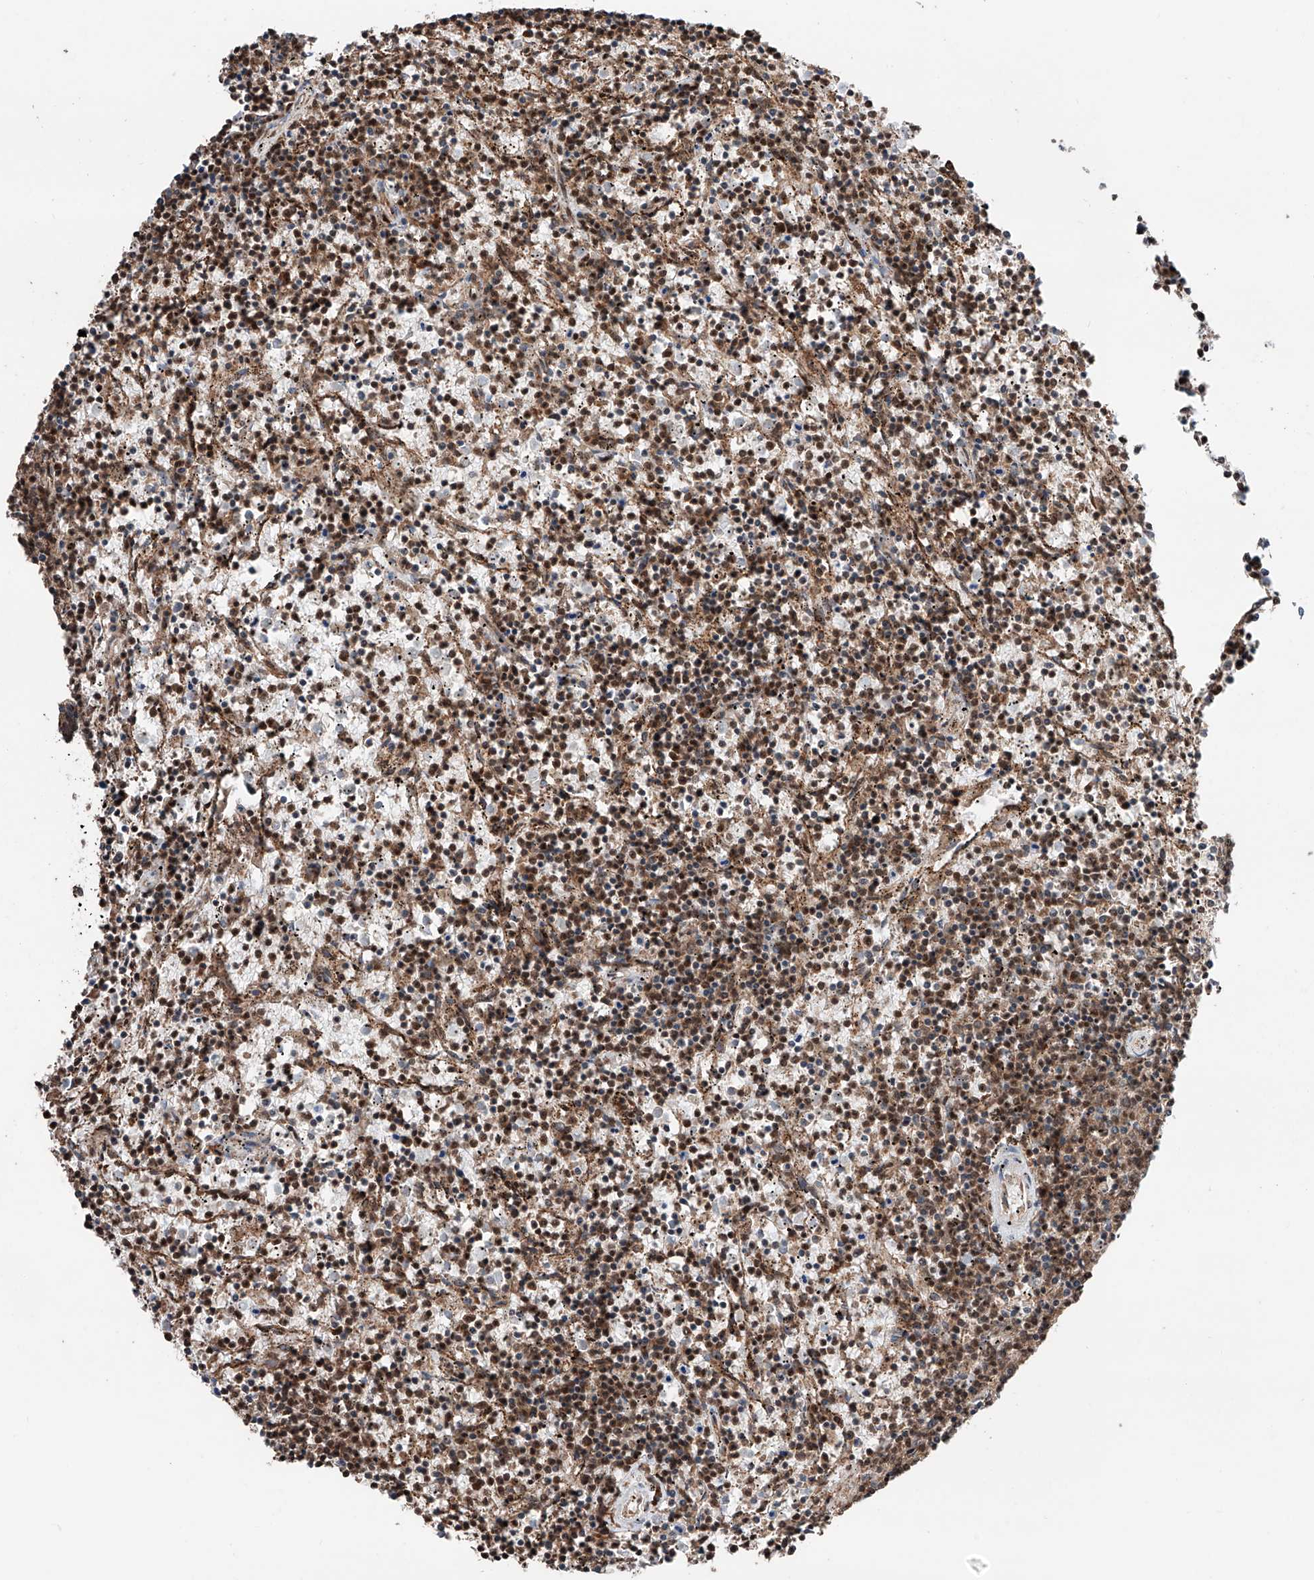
{"staining": {"intensity": "moderate", "quantity": ">75%", "location": "cytoplasmic/membranous"}, "tissue": "lymphoma", "cell_type": "Tumor cells", "image_type": "cancer", "snomed": [{"axis": "morphology", "description": "Malignant lymphoma, non-Hodgkin's type, Low grade"}, {"axis": "topography", "description": "Spleen"}], "caption": "Lymphoma stained for a protein shows moderate cytoplasmic/membranous positivity in tumor cells.", "gene": "ZNF445", "patient": {"sex": "female", "age": 50}}